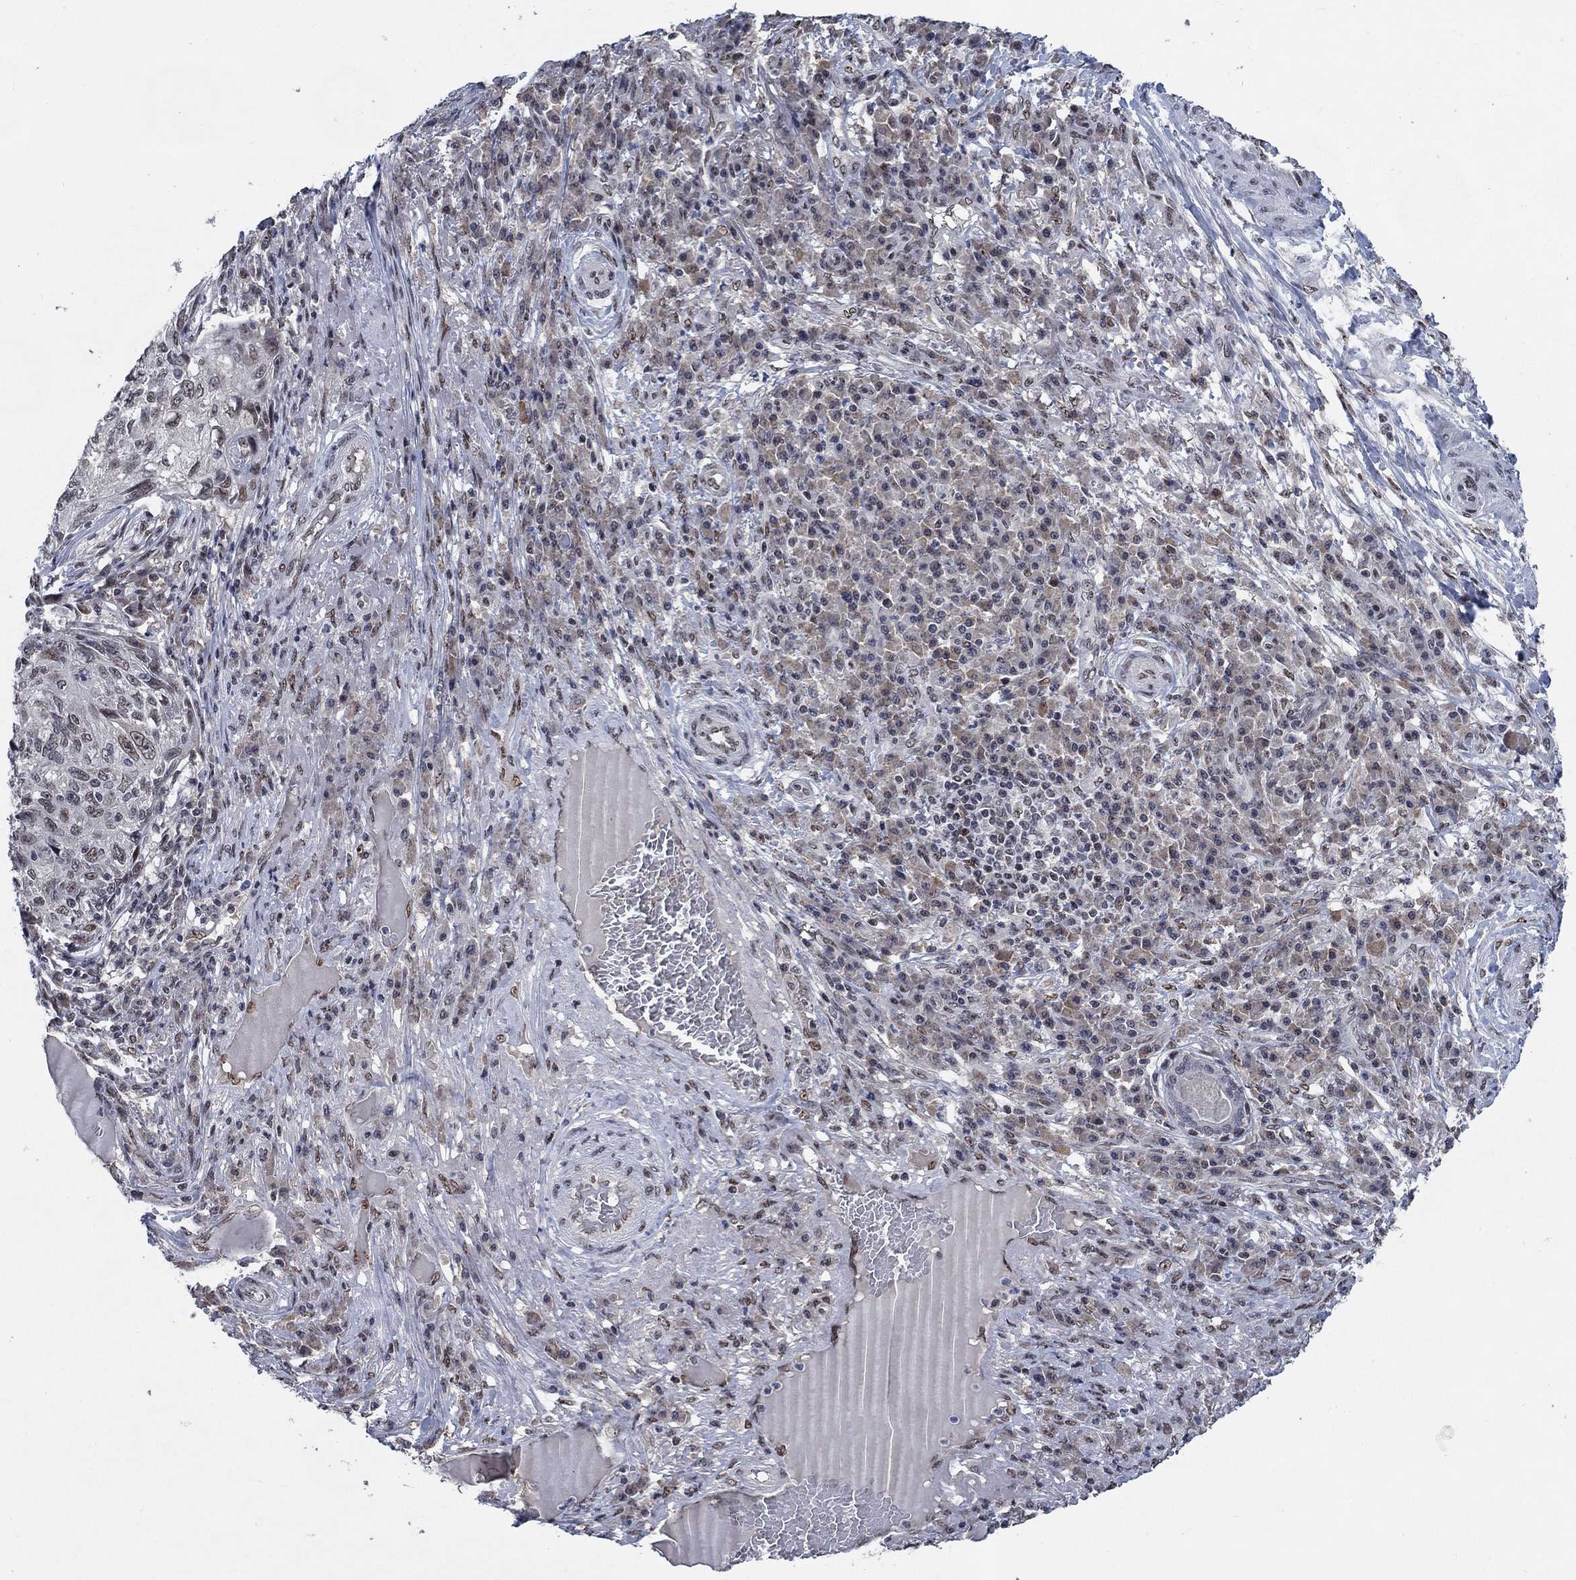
{"staining": {"intensity": "strong", "quantity": "25%-75%", "location": "nuclear"}, "tissue": "skin cancer", "cell_type": "Tumor cells", "image_type": "cancer", "snomed": [{"axis": "morphology", "description": "Squamous cell carcinoma, NOS"}, {"axis": "topography", "description": "Skin"}], "caption": "This is a histology image of immunohistochemistry staining of skin cancer (squamous cell carcinoma), which shows strong expression in the nuclear of tumor cells.", "gene": "HTN1", "patient": {"sex": "male", "age": 92}}